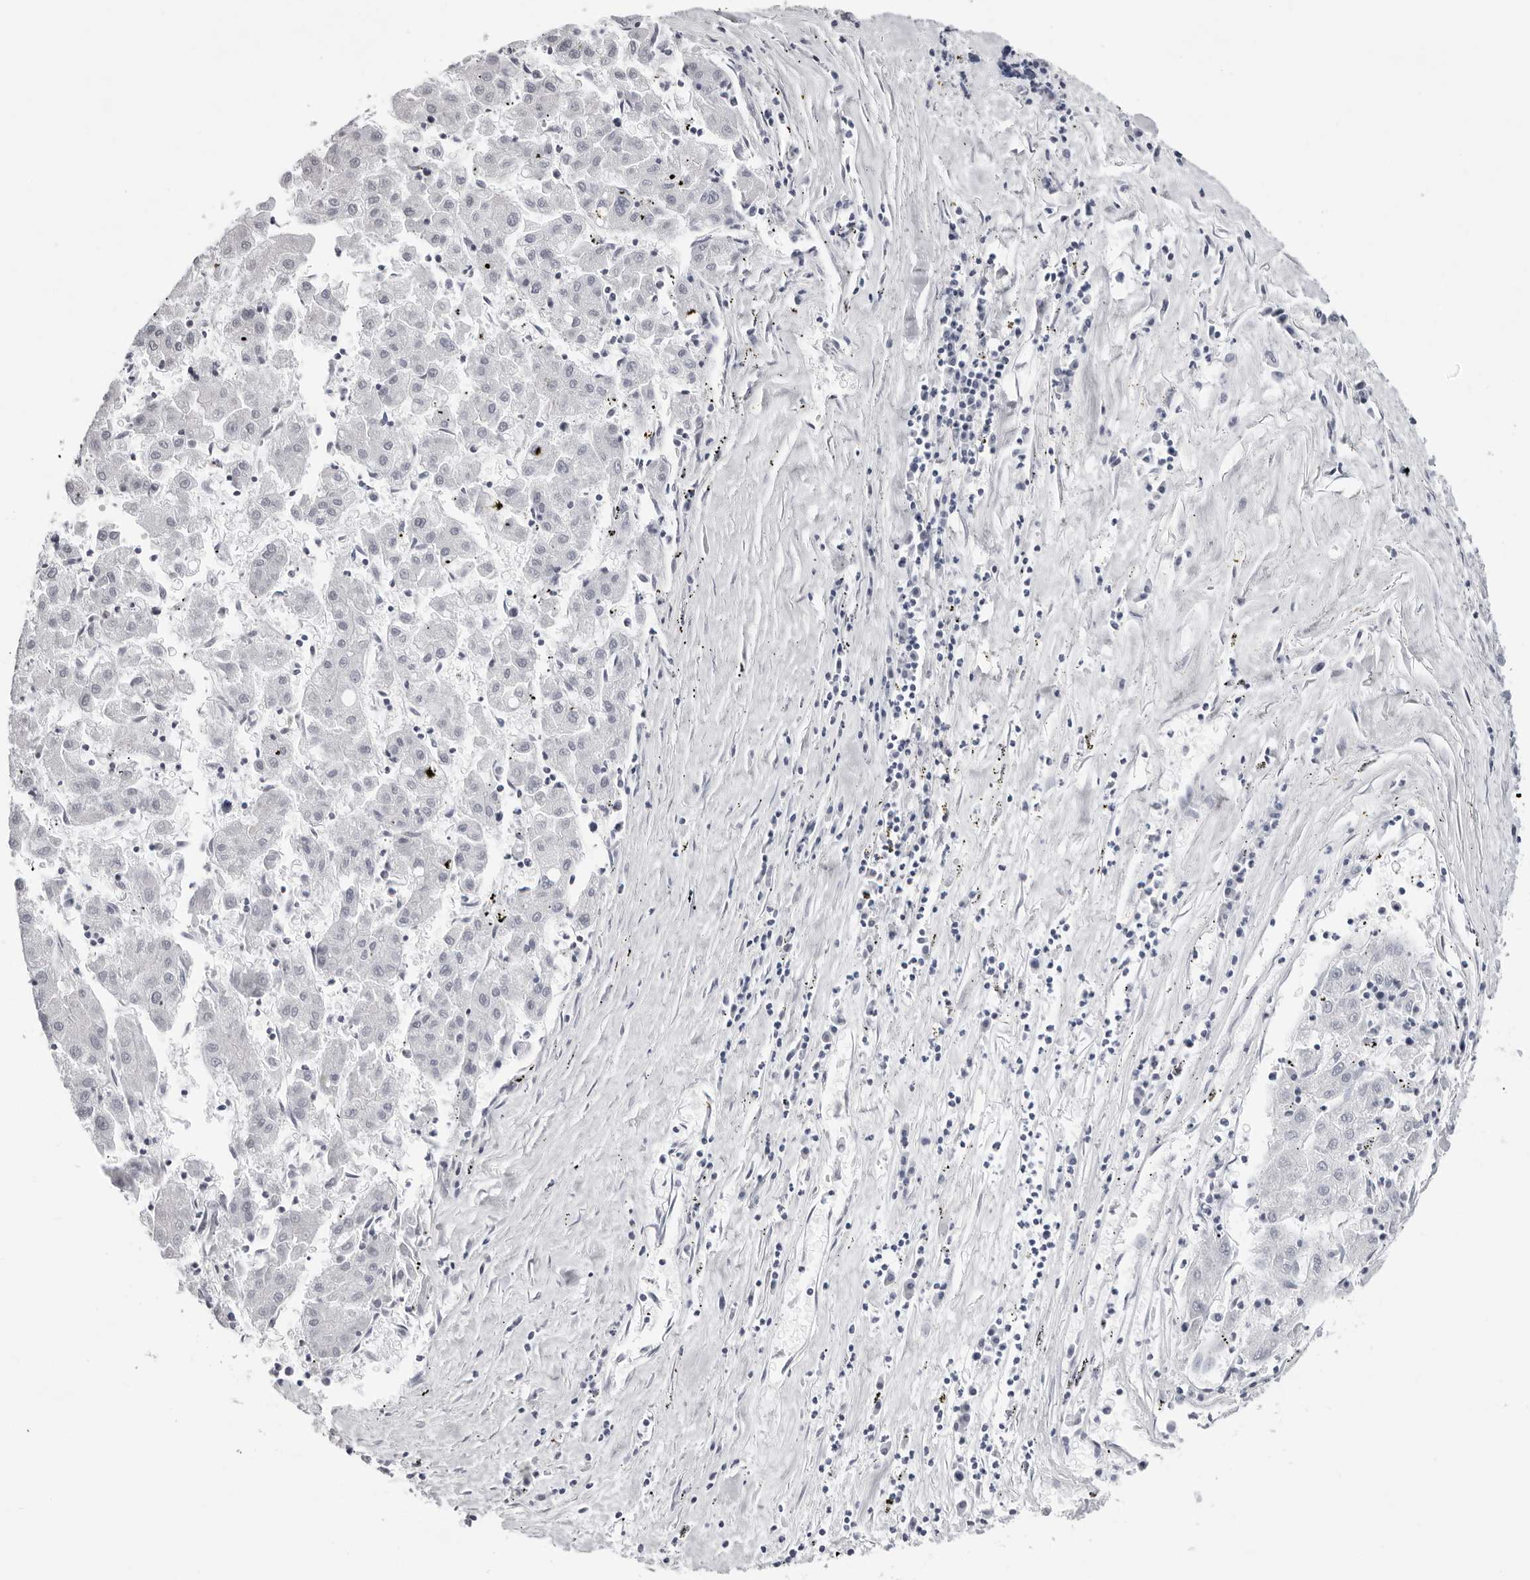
{"staining": {"intensity": "negative", "quantity": "none", "location": "none"}, "tissue": "liver cancer", "cell_type": "Tumor cells", "image_type": "cancer", "snomed": [{"axis": "morphology", "description": "Carcinoma, Hepatocellular, NOS"}, {"axis": "topography", "description": "Liver"}], "caption": "Immunohistochemistry (IHC) histopathology image of neoplastic tissue: liver cancer (hepatocellular carcinoma) stained with DAB reveals no significant protein positivity in tumor cells.", "gene": "INSL3", "patient": {"sex": "male", "age": 72}}